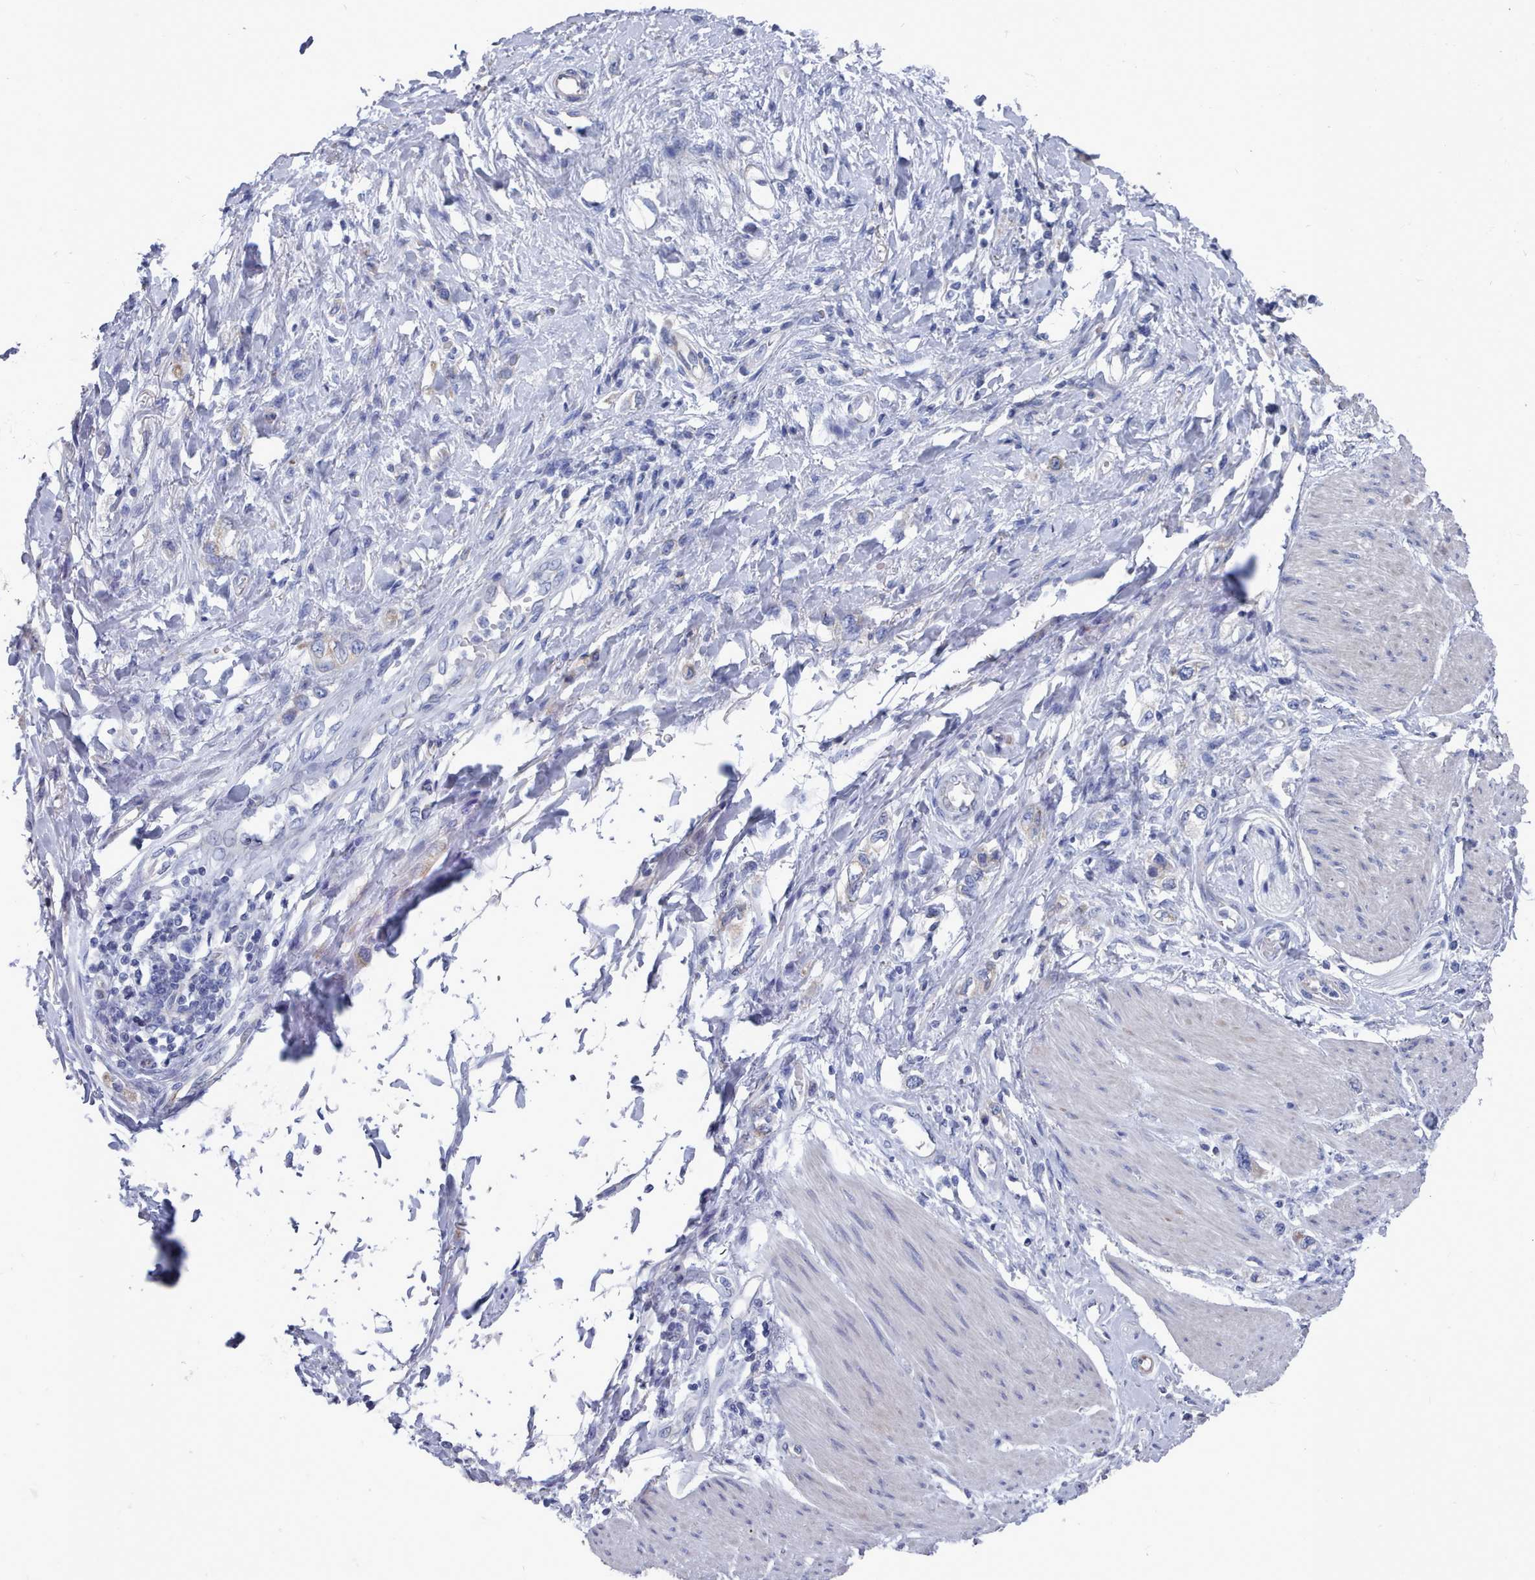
{"staining": {"intensity": "negative", "quantity": "none", "location": "none"}, "tissue": "stomach cancer", "cell_type": "Tumor cells", "image_type": "cancer", "snomed": [{"axis": "morphology", "description": "Adenocarcinoma, NOS"}, {"axis": "topography", "description": "Stomach"}], "caption": "High power microscopy micrograph of an IHC photomicrograph of adenocarcinoma (stomach), revealing no significant staining in tumor cells.", "gene": "PDE4C", "patient": {"sex": "female", "age": 65}}